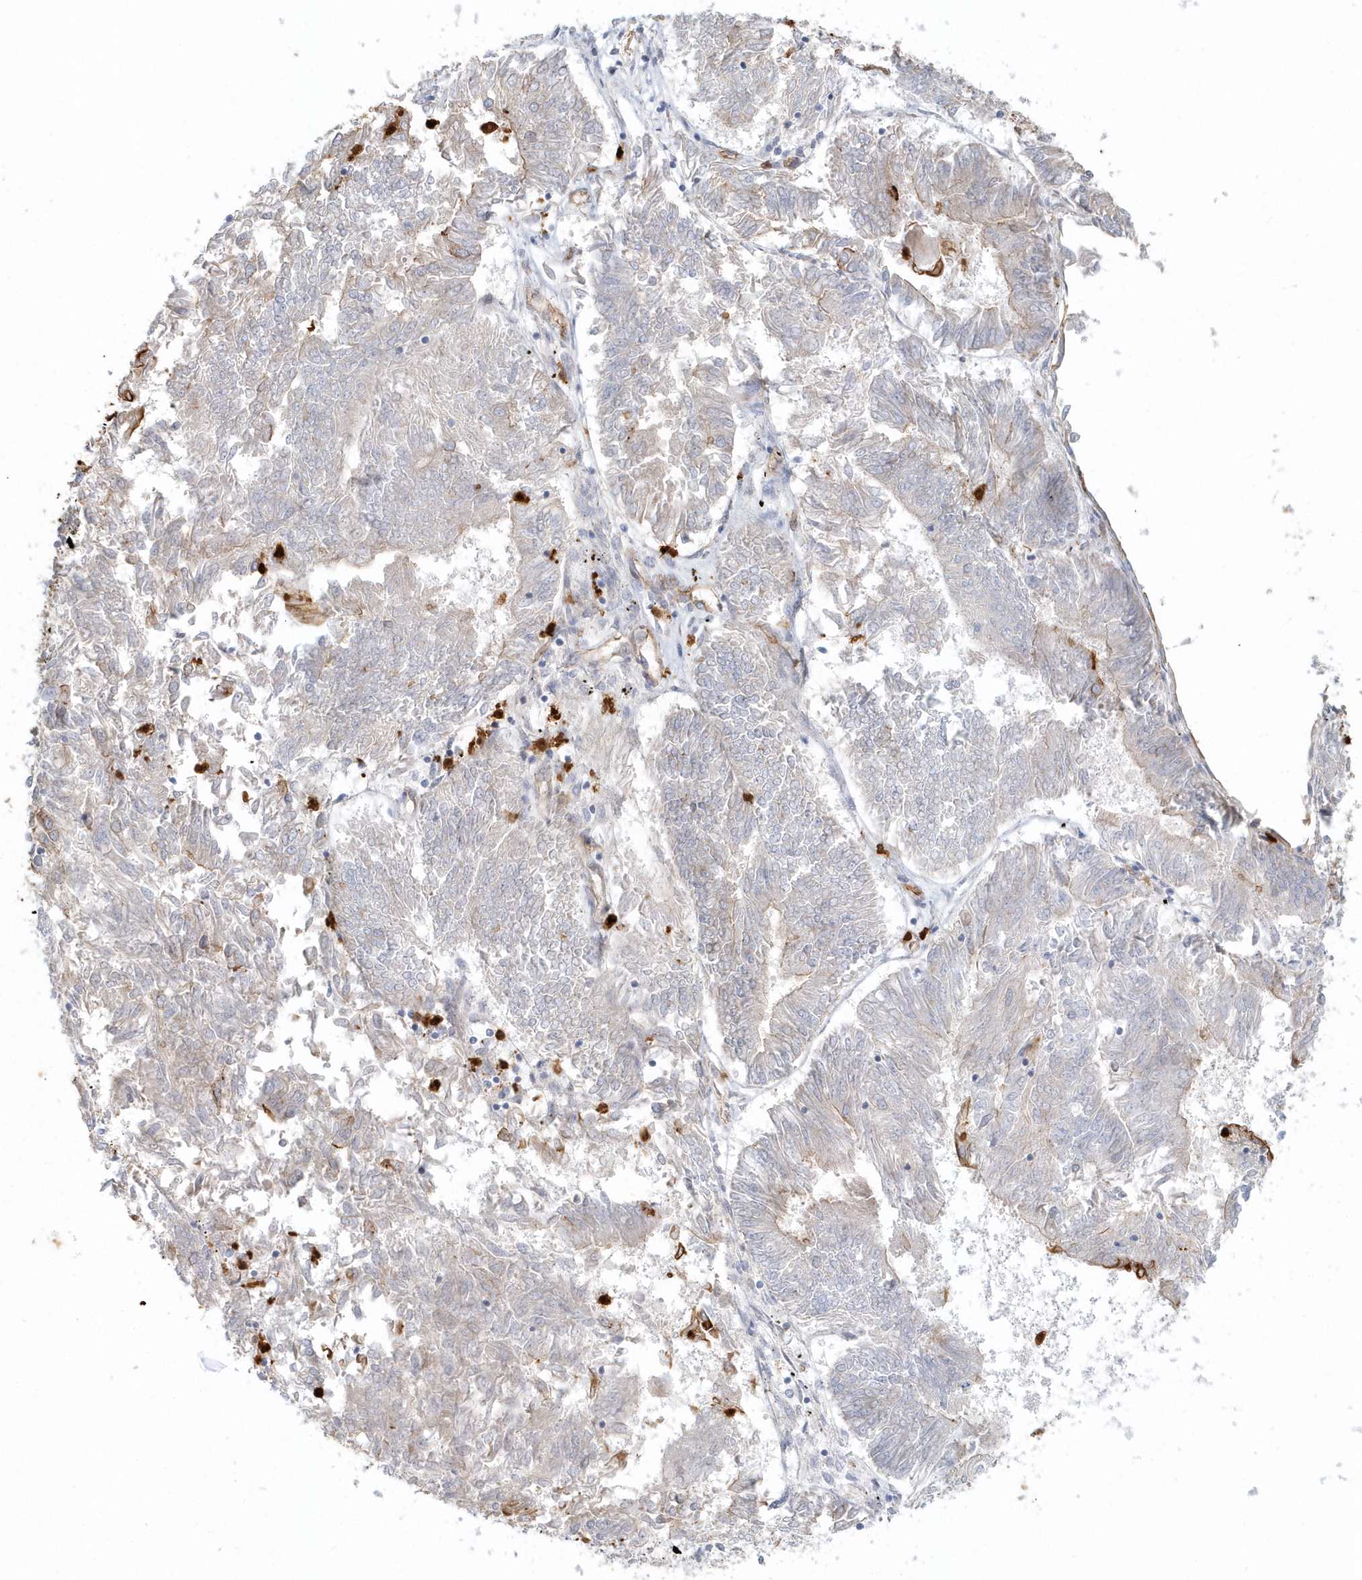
{"staining": {"intensity": "negative", "quantity": "none", "location": "none"}, "tissue": "endometrial cancer", "cell_type": "Tumor cells", "image_type": "cancer", "snomed": [{"axis": "morphology", "description": "Adenocarcinoma, NOS"}, {"axis": "topography", "description": "Endometrium"}], "caption": "Tumor cells are negative for brown protein staining in endometrial cancer.", "gene": "DNAH1", "patient": {"sex": "female", "age": 58}}